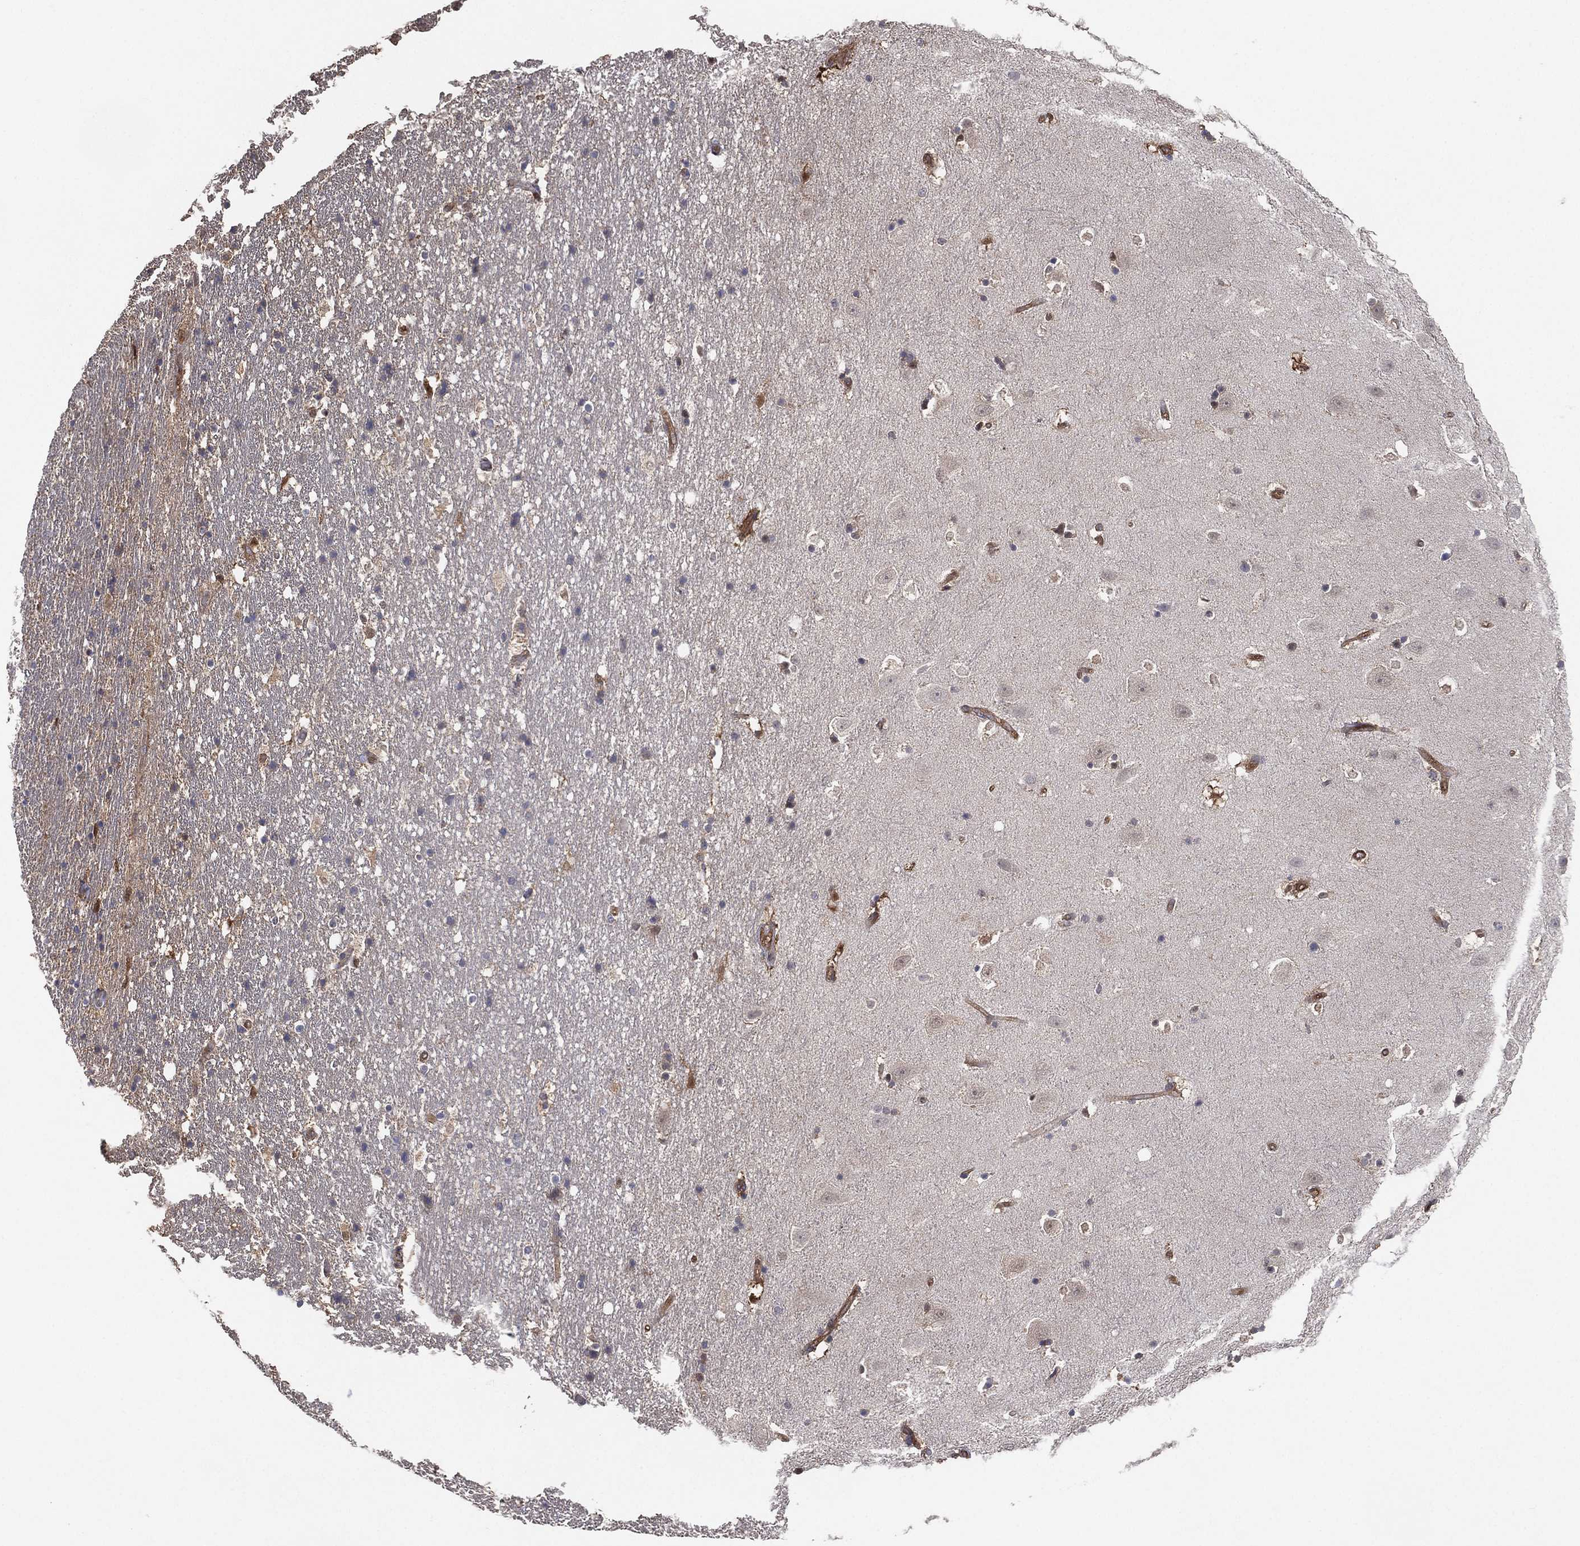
{"staining": {"intensity": "negative", "quantity": "none", "location": "none"}, "tissue": "hippocampus", "cell_type": "Glial cells", "image_type": "normal", "snomed": [{"axis": "morphology", "description": "Normal tissue, NOS"}, {"axis": "topography", "description": "Hippocampus"}], "caption": "IHC image of normal hippocampus: human hippocampus stained with DAB (3,3'-diaminobenzidine) displays no significant protein expression in glial cells.", "gene": "PSMG4", "patient": {"sex": "male", "age": 49}}